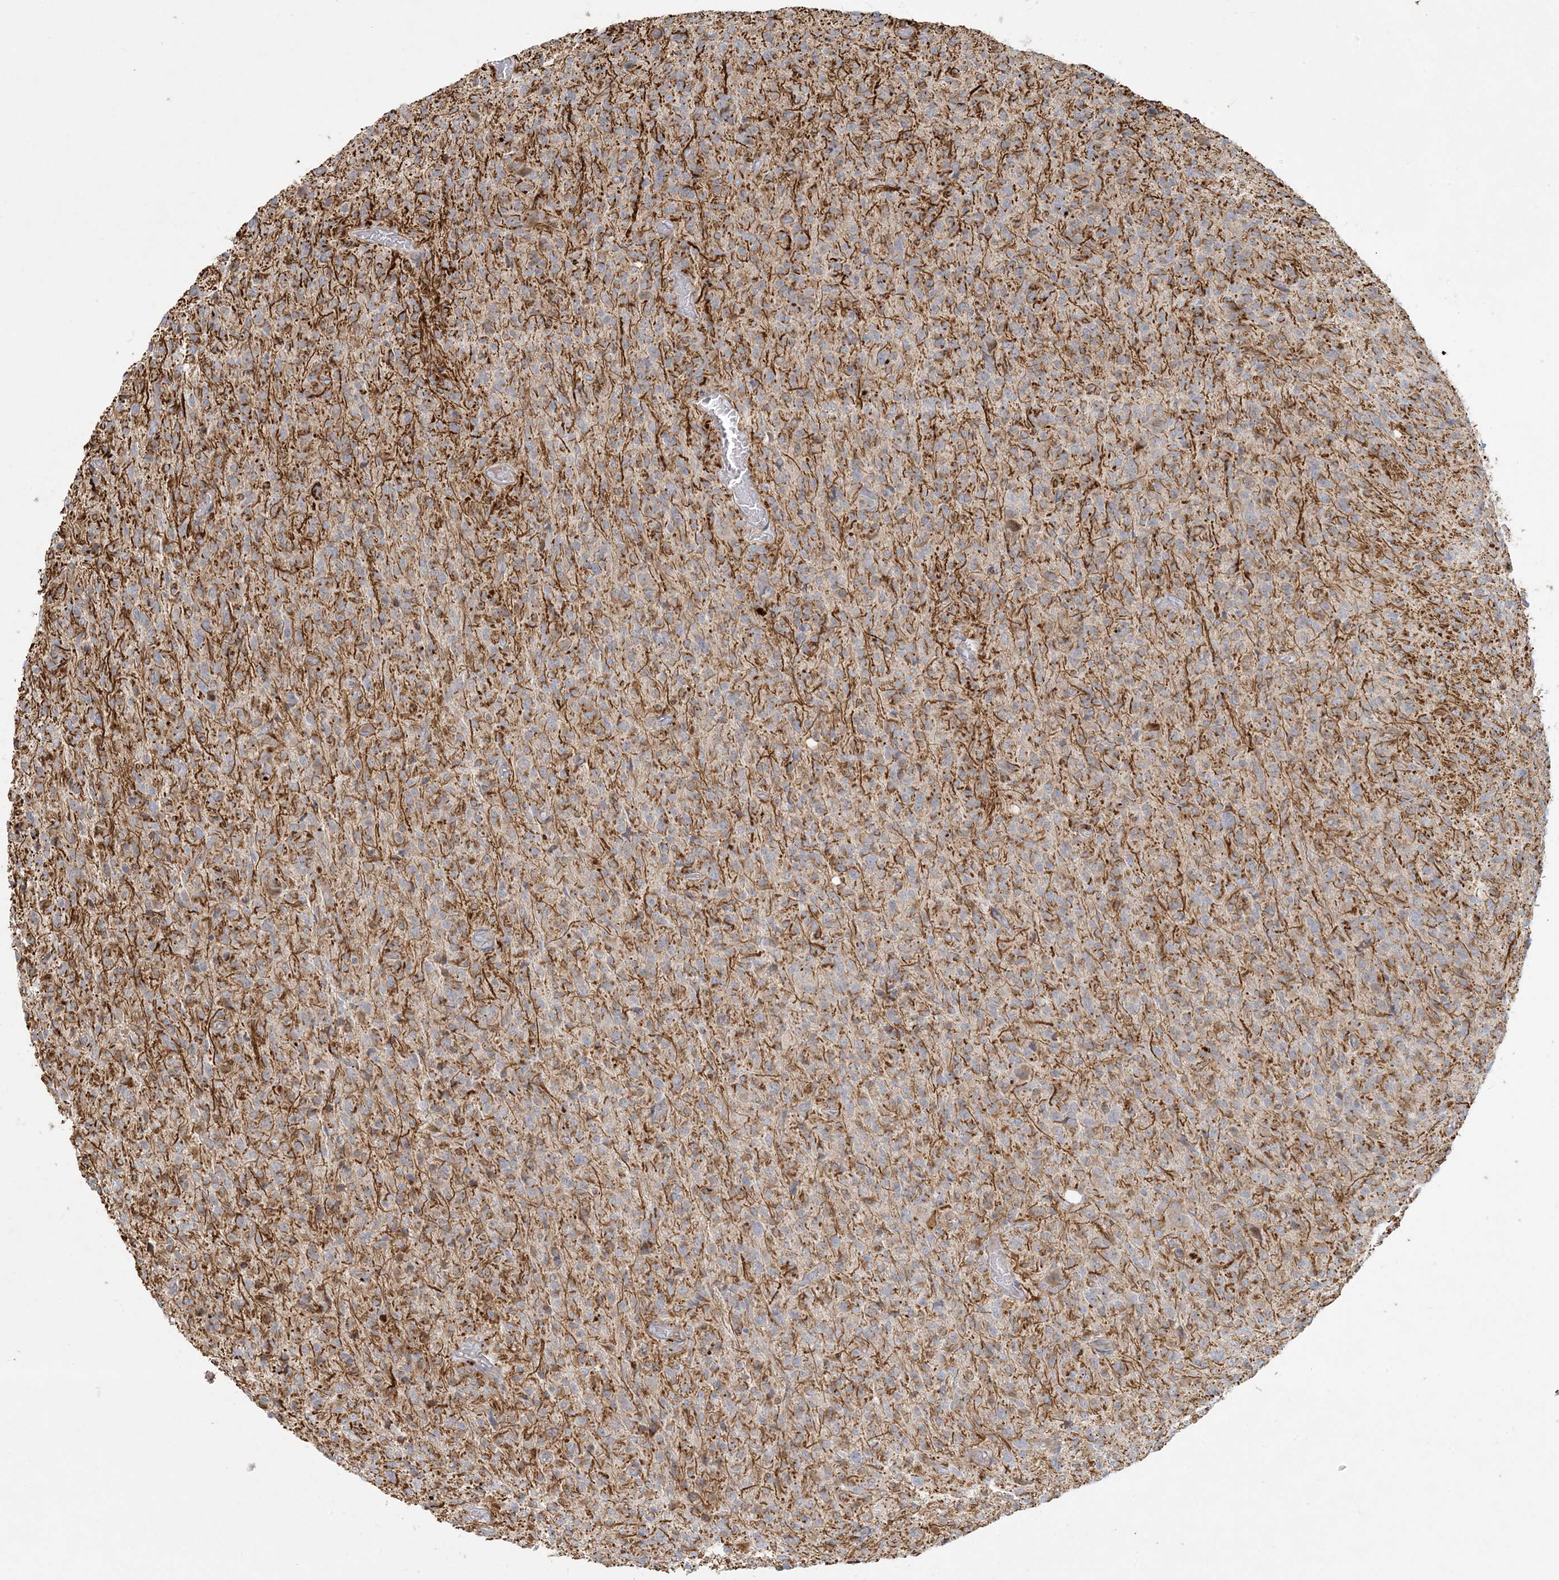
{"staining": {"intensity": "moderate", "quantity": ">75%", "location": "cytoplasmic/membranous"}, "tissue": "glioma", "cell_type": "Tumor cells", "image_type": "cancer", "snomed": [{"axis": "morphology", "description": "Glioma, malignant, High grade"}, {"axis": "topography", "description": "Brain"}], "caption": "A brown stain shows moderate cytoplasmic/membranous staining of a protein in malignant glioma (high-grade) tumor cells.", "gene": "MCAT", "patient": {"sex": "female", "age": 57}}